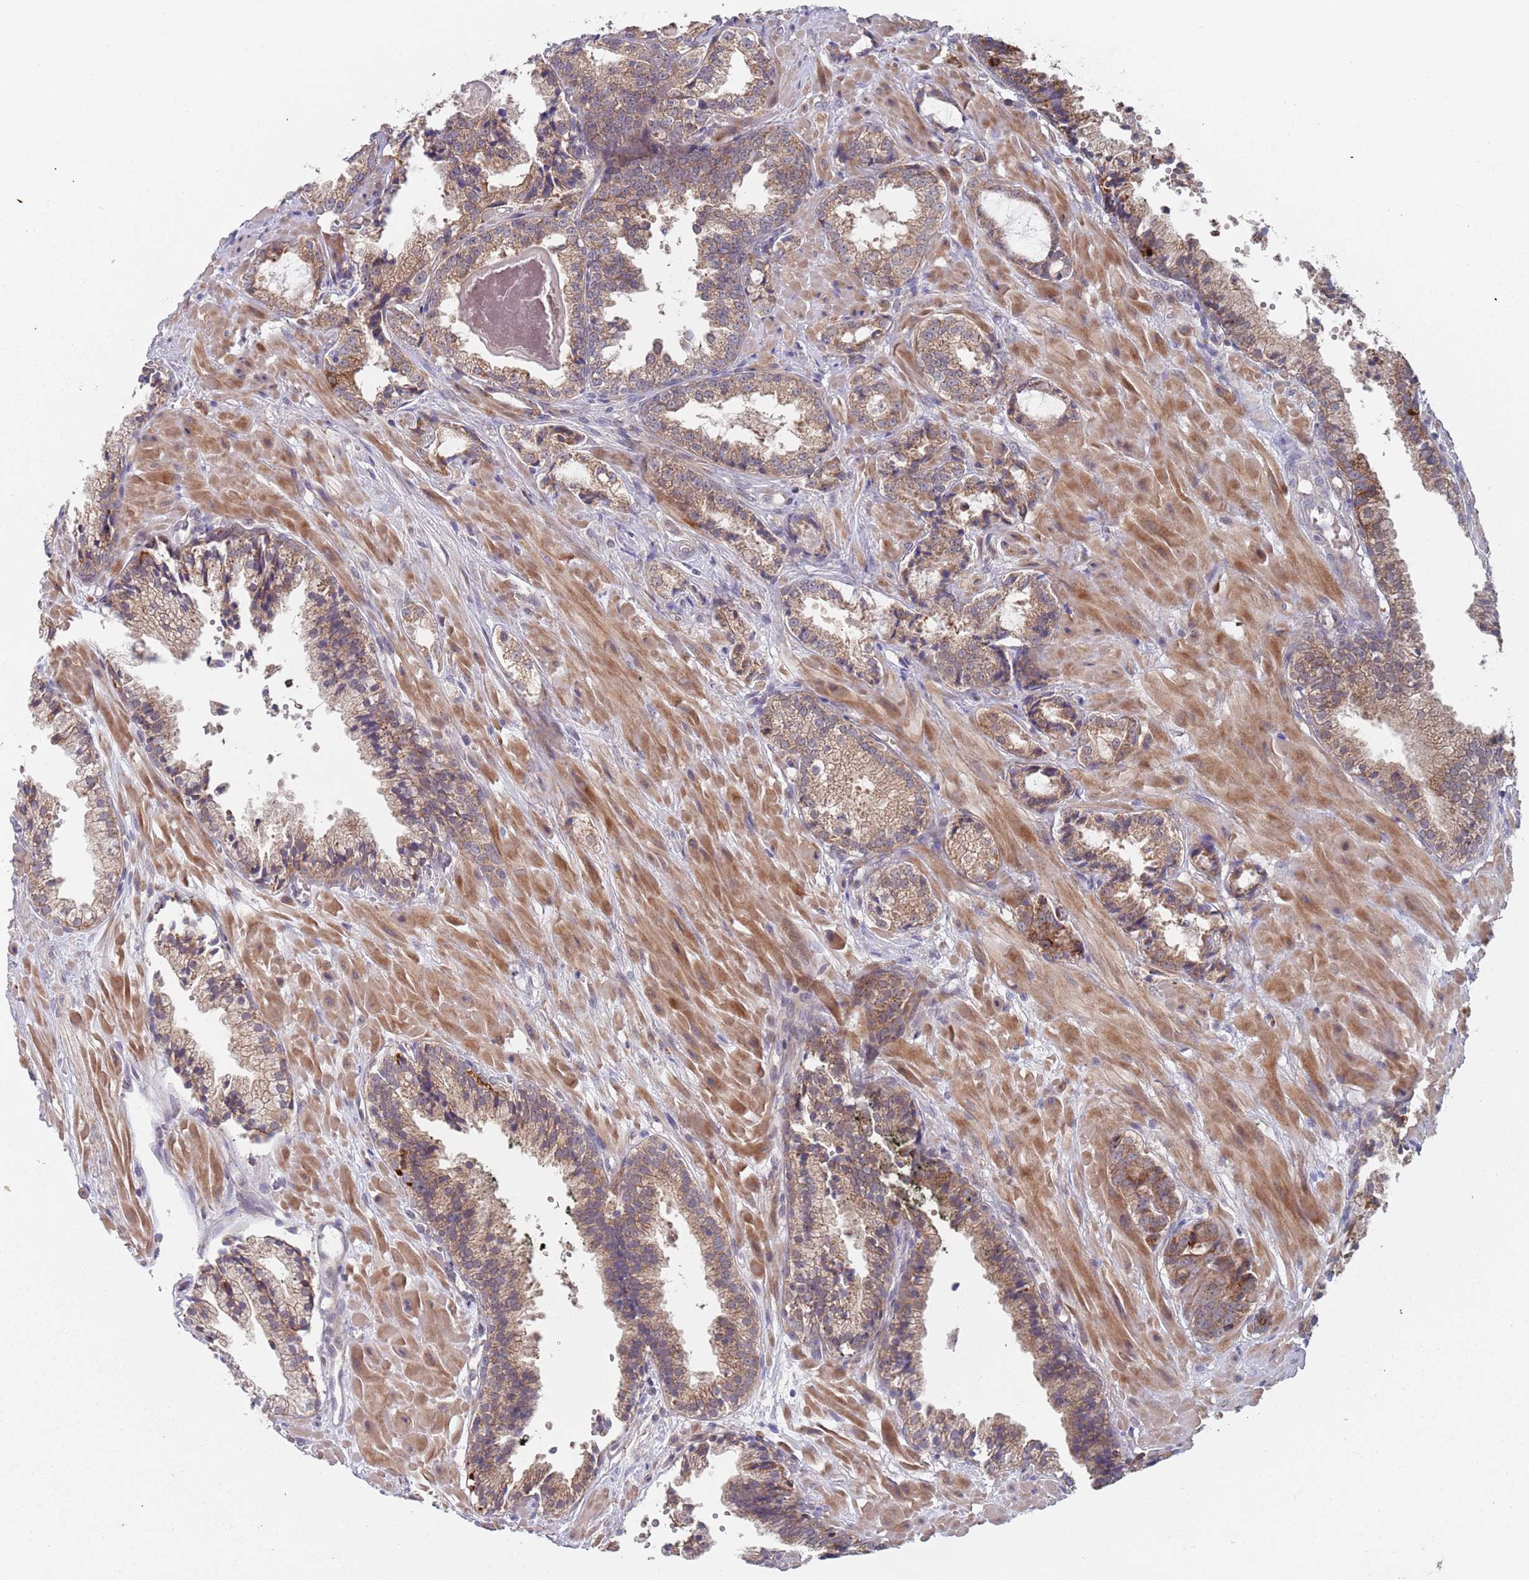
{"staining": {"intensity": "moderate", "quantity": ">75%", "location": "cytoplasmic/membranous"}, "tissue": "prostate cancer", "cell_type": "Tumor cells", "image_type": "cancer", "snomed": [{"axis": "morphology", "description": "Adenocarcinoma, High grade"}, {"axis": "topography", "description": "Prostate"}], "caption": "Immunohistochemical staining of prostate cancer demonstrates moderate cytoplasmic/membranous protein positivity in approximately >75% of tumor cells.", "gene": "ZNF140", "patient": {"sex": "male", "age": 71}}